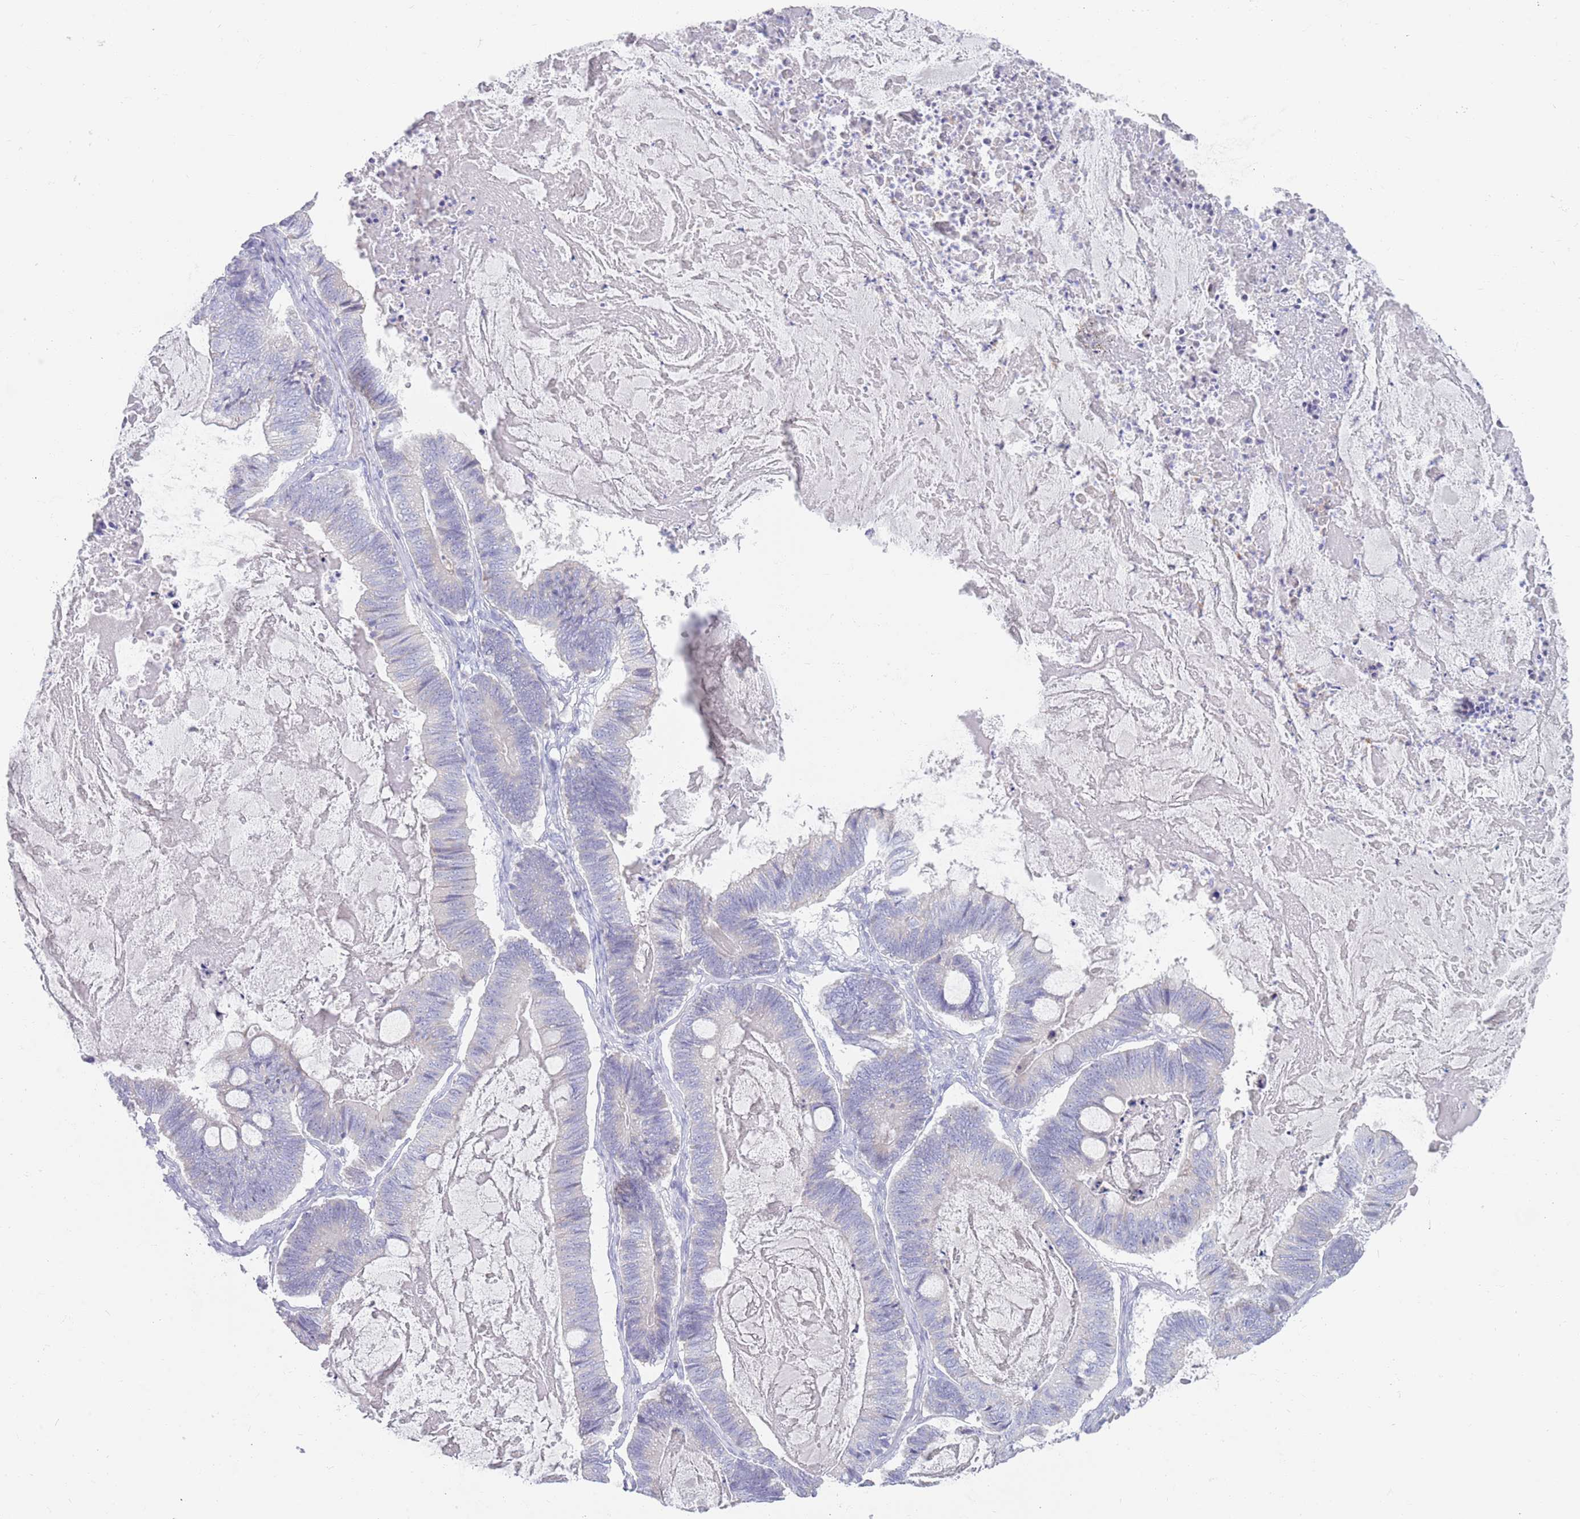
{"staining": {"intensity": "negative", "quantity": "none", "location": "none"}, "tissue": "ovarian cancer", "cell_type": "Tumor cells", "image_type": "cancer", "snomed": [{"axis": "morphology", "description": "Cystadenocarcinoma, mucinous, NOS"}, {"axis": "topography", "description": "Ovary"}], "caption": "Immunohistochemistry of ovarian mucinous cystadenocarcinoma displays no positivity in tumor cells.", "gene": "CCDC149", "patient": {"sex": "female", "age": 61}}